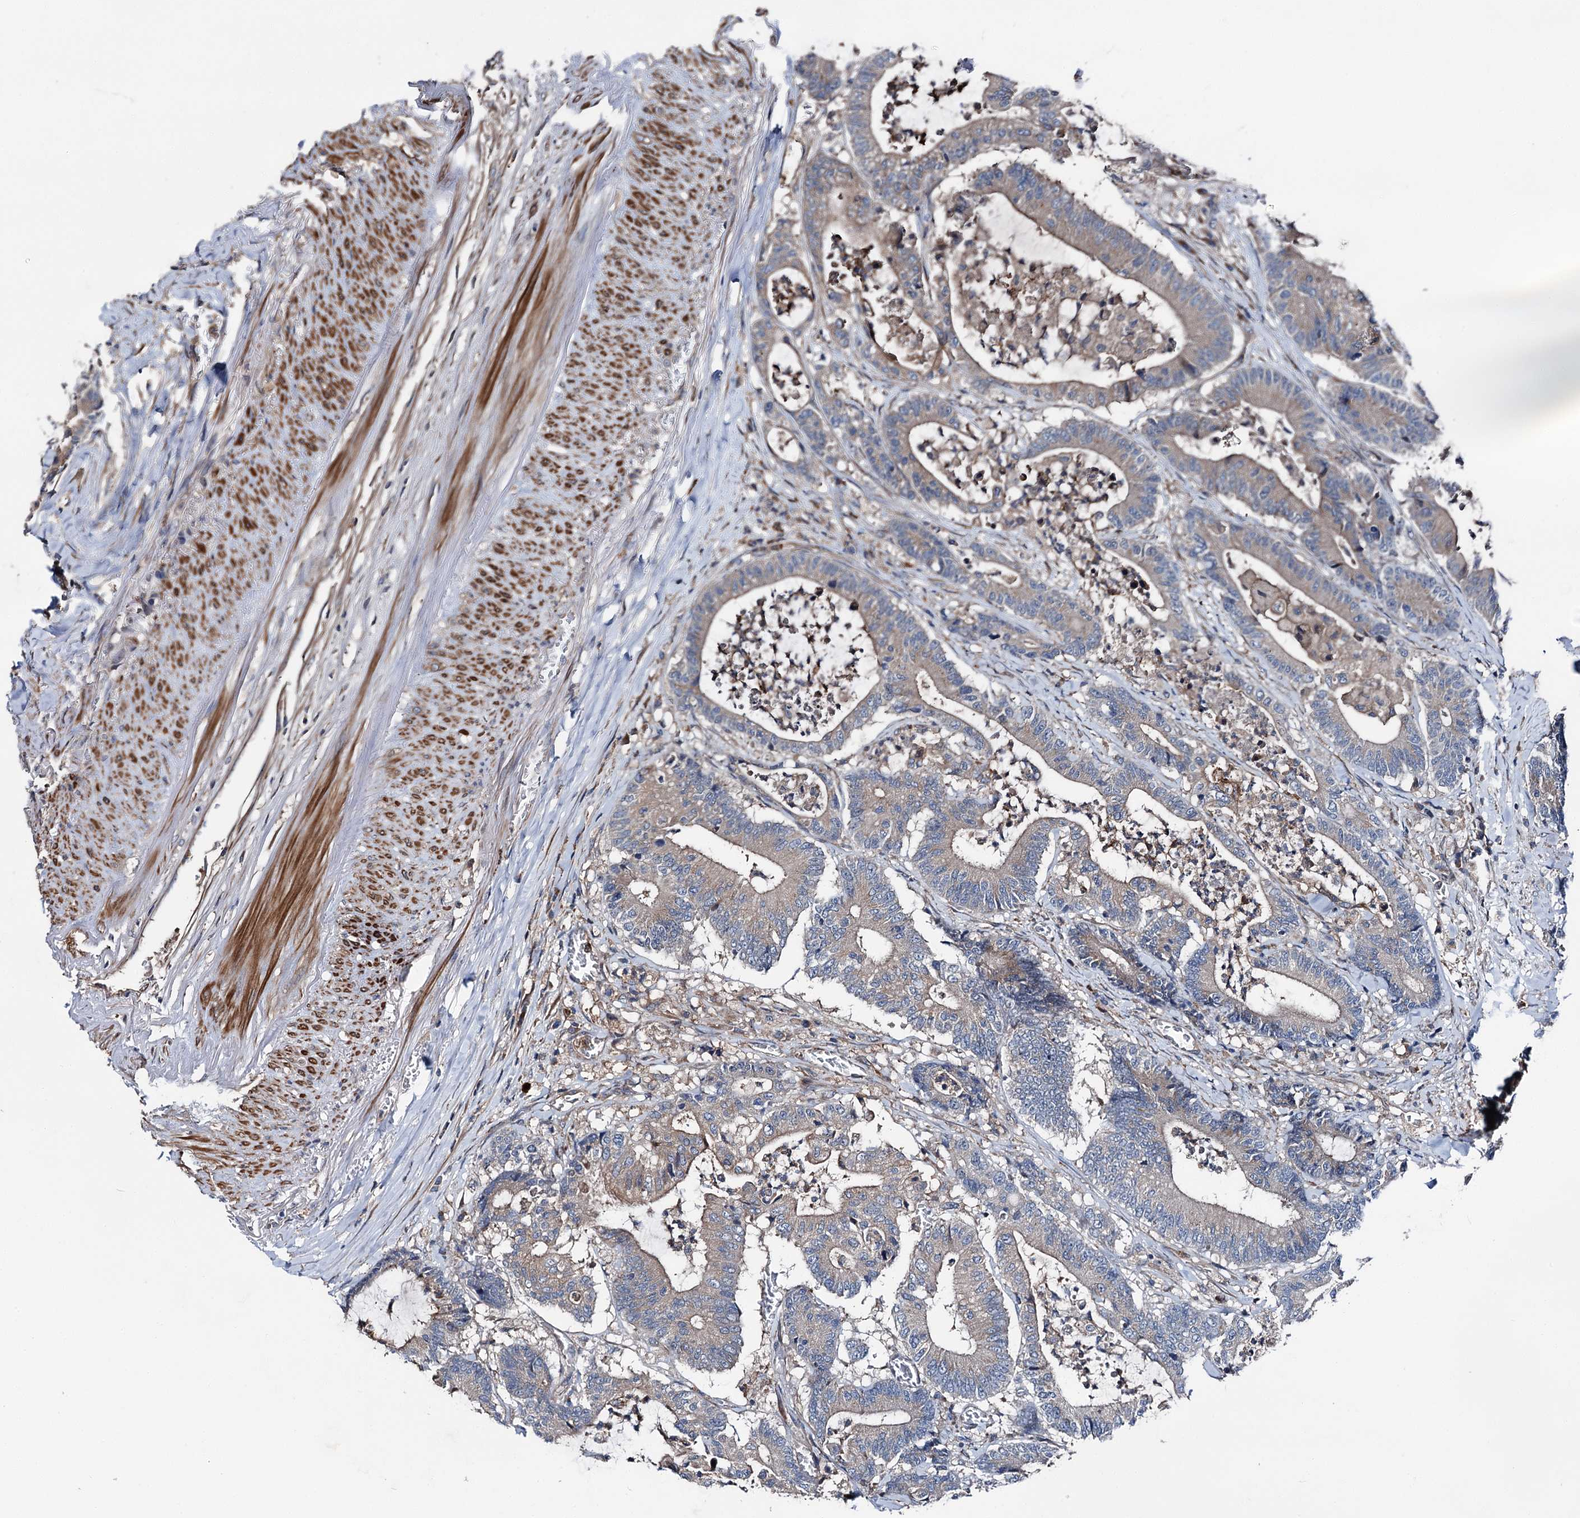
{"staining": {"intensity": "weak", "quantity": "25%-75%", "location": "cytoplasmic/membranous"}, "tissue": "colorectal cancer", "cell_type": "Tumor cells", "image_type": "cancer", "snomed": [{"axis": "morphology", "description": "Adenocarcinoma, NOS"}, {"axis": "topography", "description": "Colon"}], "caption": "Approximately 25%-75% of tumor cells in colorectal adenocarcinoma display weak cytoplasmic/membranous protein staining as visualized by brown immunohistochemical staining.", "gene": "SLC22A25", "patient": {"sex": "female", "age": 84}}